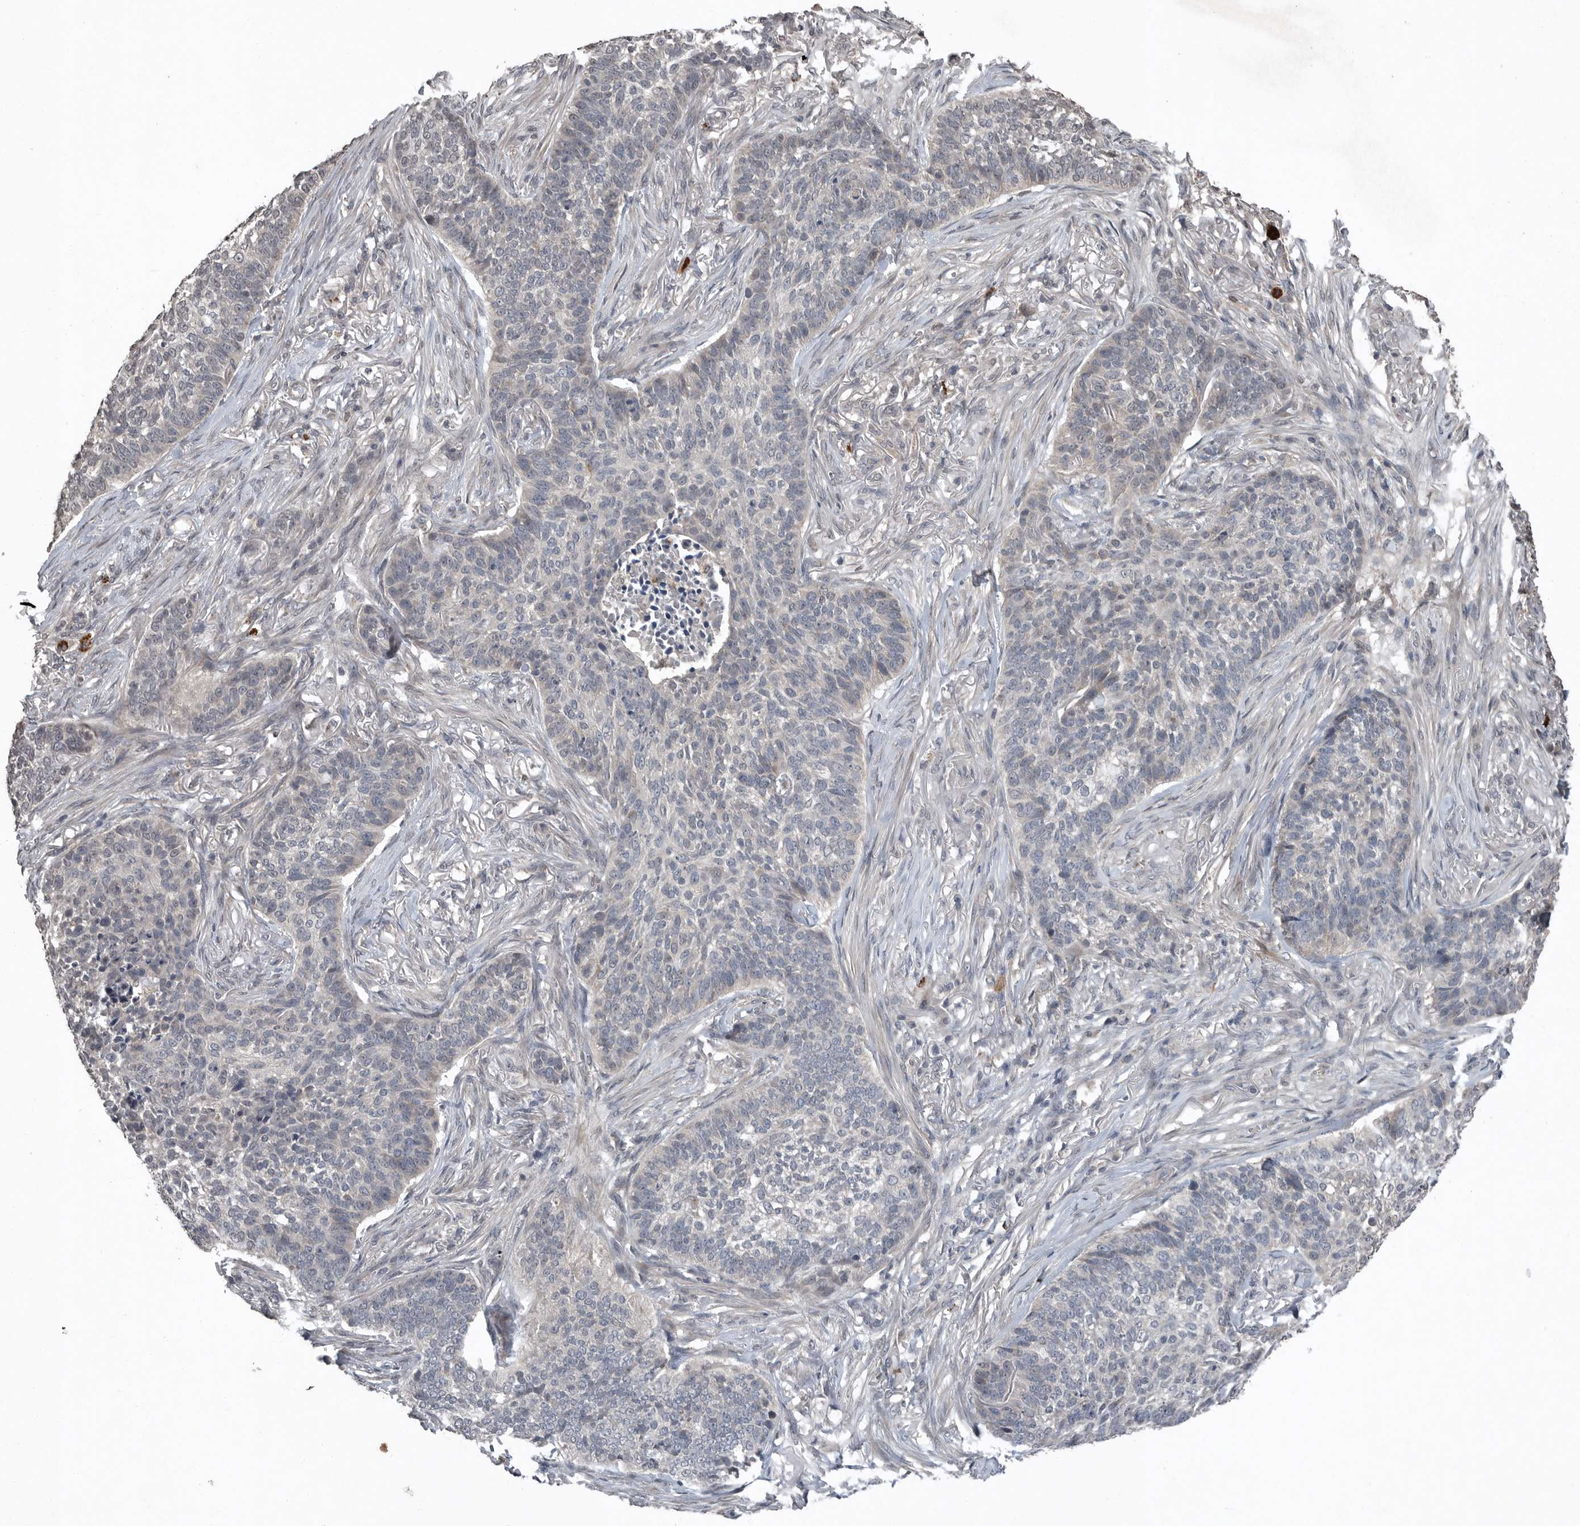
{"staining": {"intensity": "negative", "quantity": "none", "location": "none"}, "tissue": "skin cancer", "cell_type": "Tumor cells", "image_type": "cancer", "snomed": [{"axis": "morphology", "description": "Basal cell carcinoma"}, {"axis": "topography", "description": "Skin"}], "caption": "This is a micrograph of IHC staining of skin cancer (basal cell carcinoma), which shows no positivity in tumor cells.", "gene": "SCP2", "patient": {"sex": "male", "age": 85}}